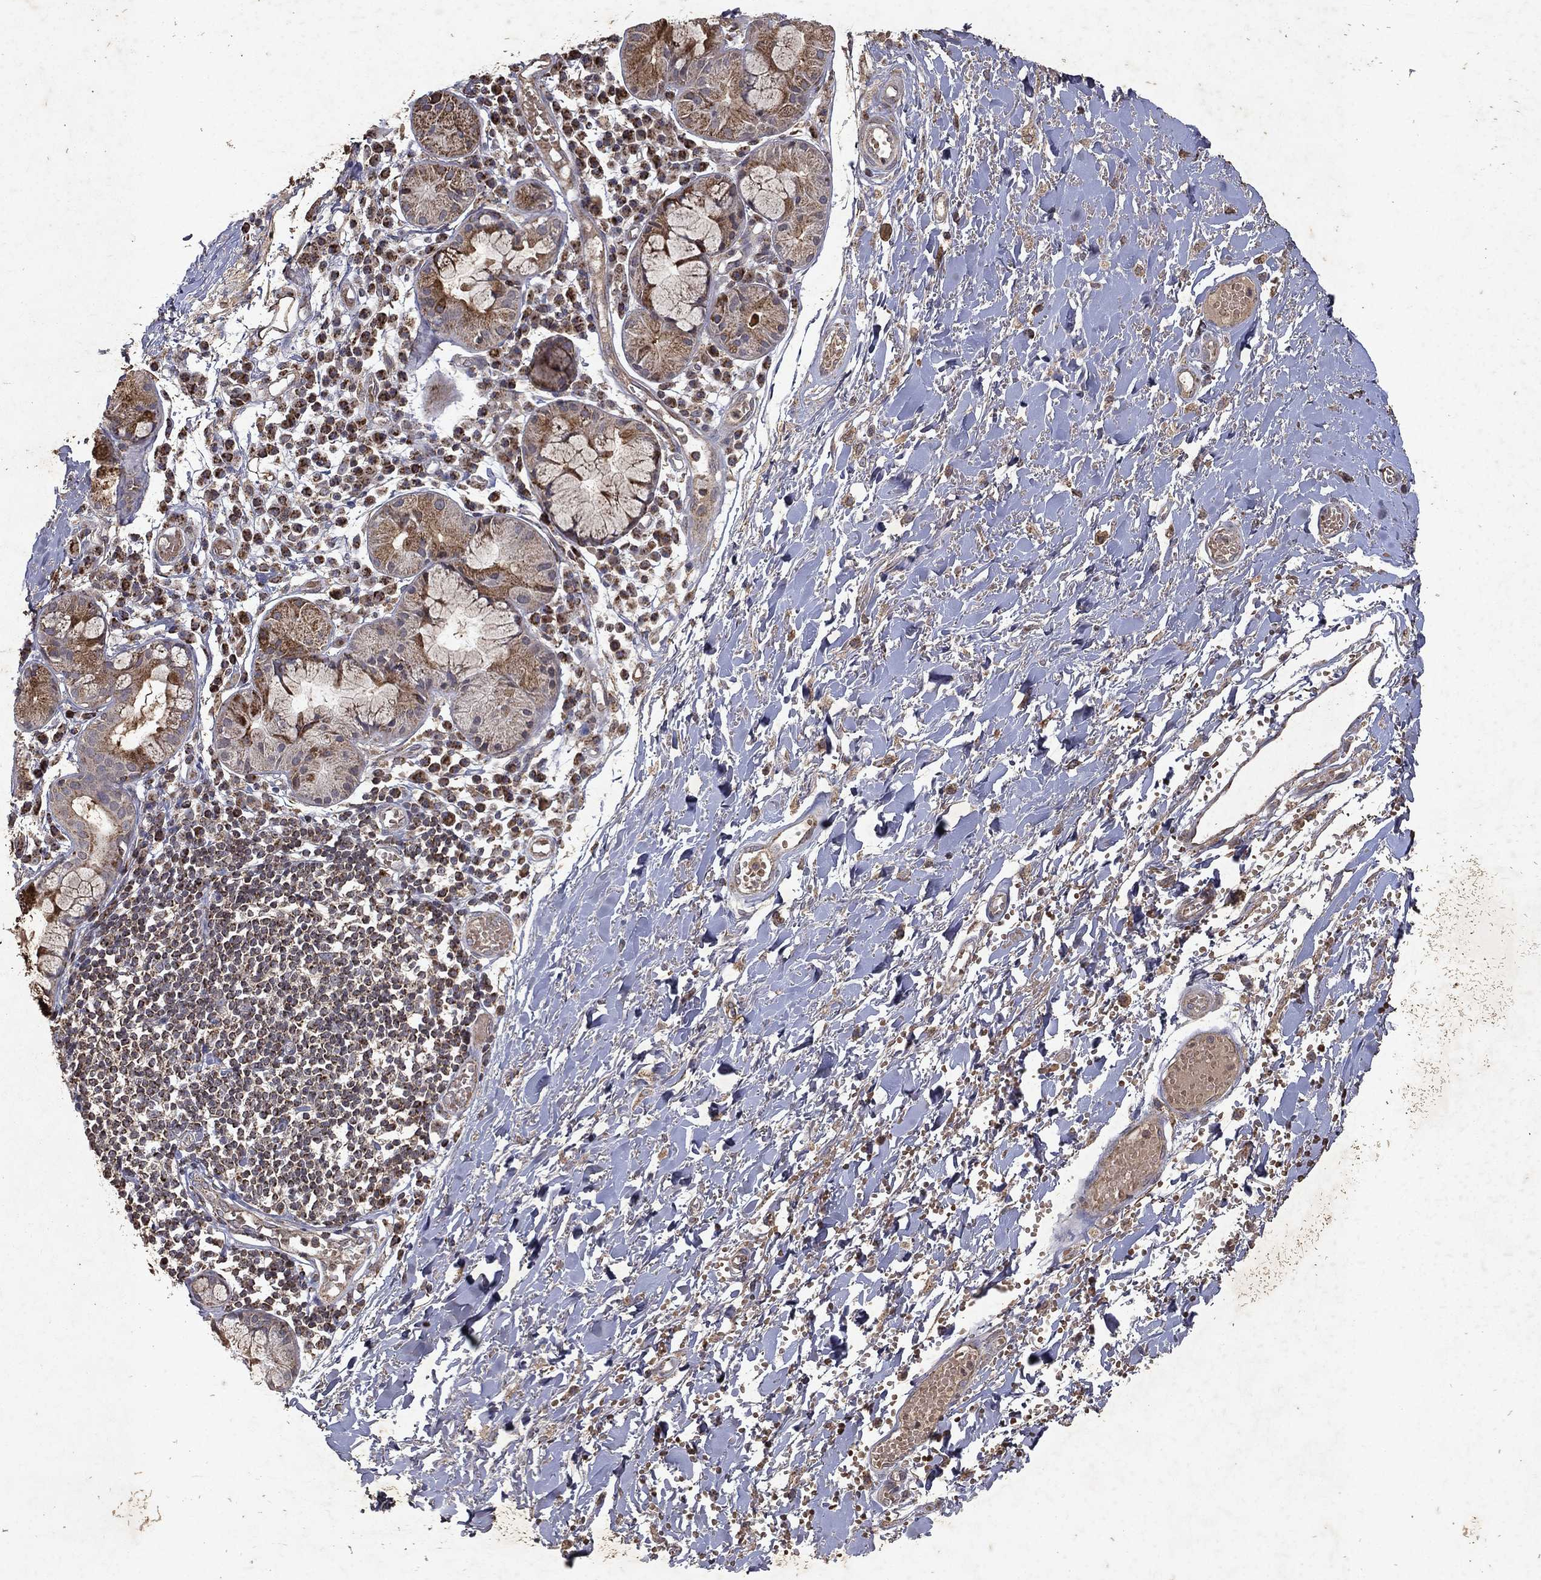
{"staining": {"intensity": "moderate", "quantity": "25%-75%", "location": "cytoplasmic/membranous"}, "tissue": "adipose tissue", "cell_type": "Adipocytes", "image_type": "normal", "snomed": [{"axis": "morphology", "description": "Normal tissue, NOS"}, {"axis": "topography", "description": "Cartilage tissue"}], "caption": "A histopathology image showing moderate cytoplasmic/membranous expression in approximately 25%-75% of adipocytes in normal adipose tissue, as visualized by brown immunohistochemical staining.", "gene": "PYROXD2", "patient": {"sex": "male", "age": 81}}